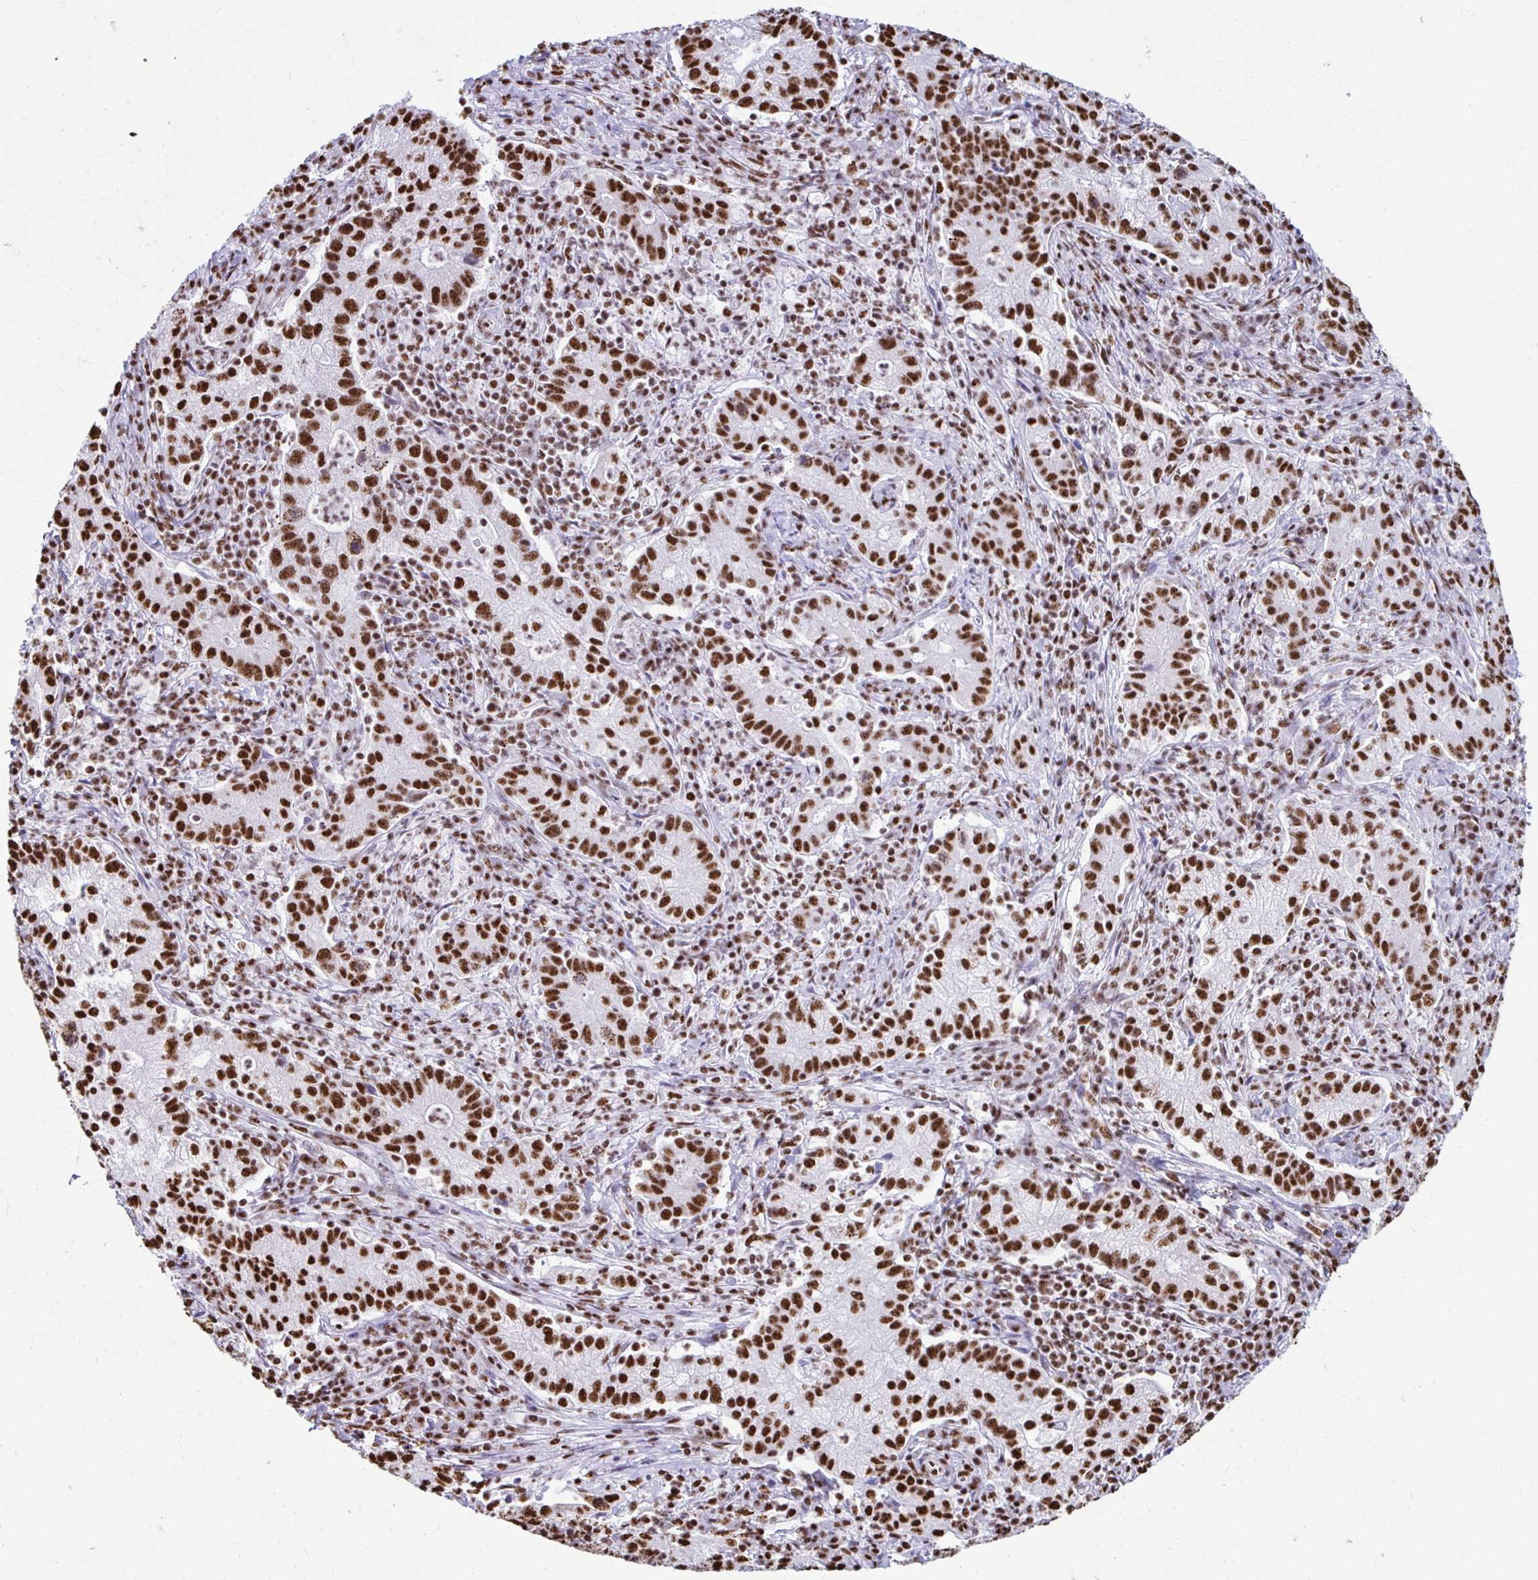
{"staining": {"intensity": "strong", "quantity": ">75%", "location": "nuclear"}, "tissue": "cervical cancer", "cell_type": "Tumor cells", "image_type": "cancer", "snomed": [{"axis": "morphology", "description": "Normal tissue, NOS"}, {"axis": "morphology", "description": "Adenocarcinoma, NOS"}, {"axis": "topography", "description": "Cervix"}], "caption": "Immunohistochemical staining of adenocarcinoma (cervical) reveals high levels of strong nuclear expression in approximately >75% of tumor cells.", "gene": "NONO", "patient": {"sex": "female", "age": 44}}